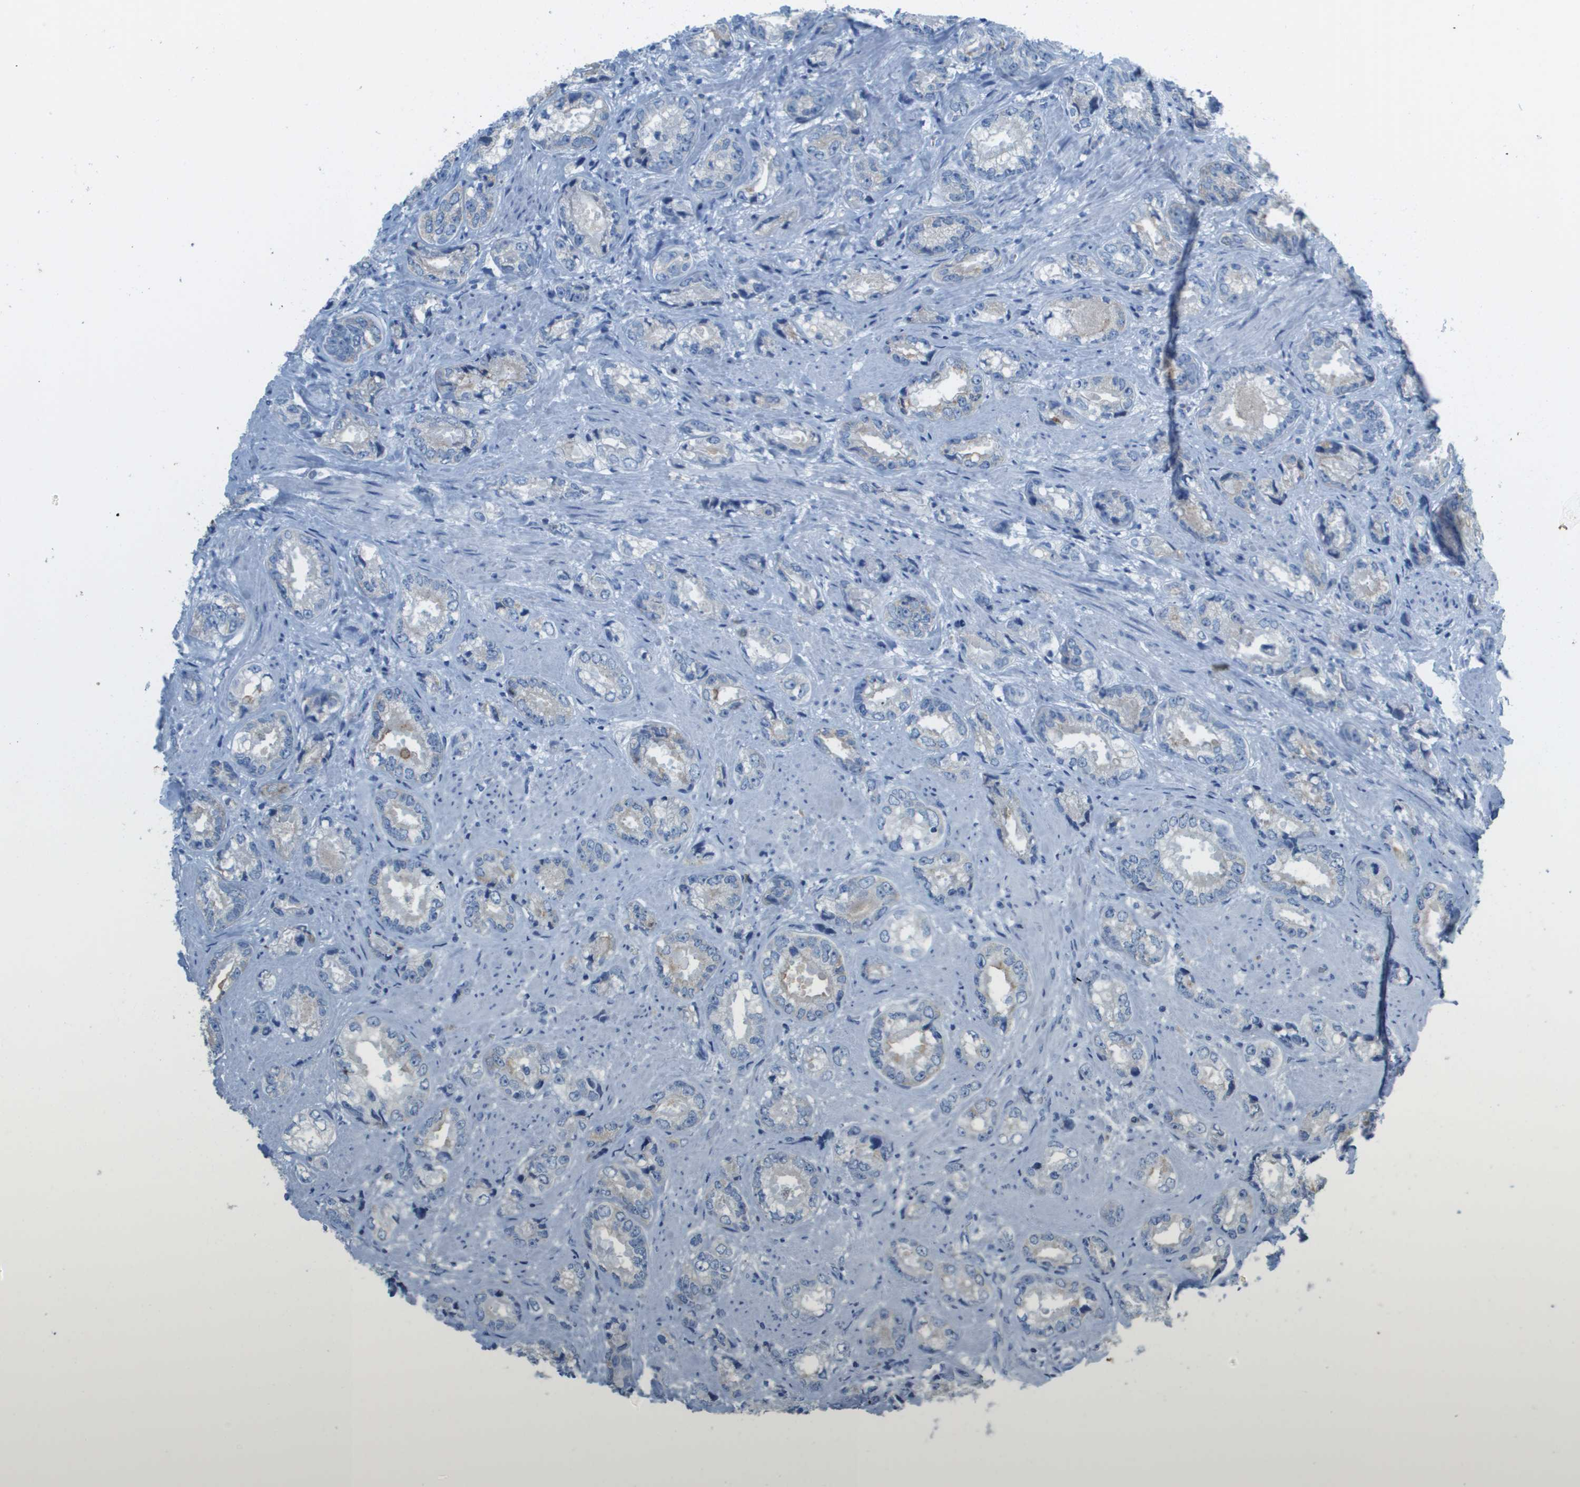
{"staining": {"intensity": "negative", "quantity": "none", "location": "none"}, "tissue": "prostate cancer", "cell_type": "Tumor cells", "image_type": "cancer", "snomed": [{"axis": "morphology", "description": "Adenocarcinoma, High grade"}, {"axis": "topography", "description": "Prostate"}], "caption": "An immunohistochemistry (IHC) micrograph of prostate high-grade adenocarcinoma is shown. There is no staining in tumor cells of prostate high-grade adenocarcinoma.", "gene": "PTGDR2", "patient": {"sex": "male", "age": 61}}